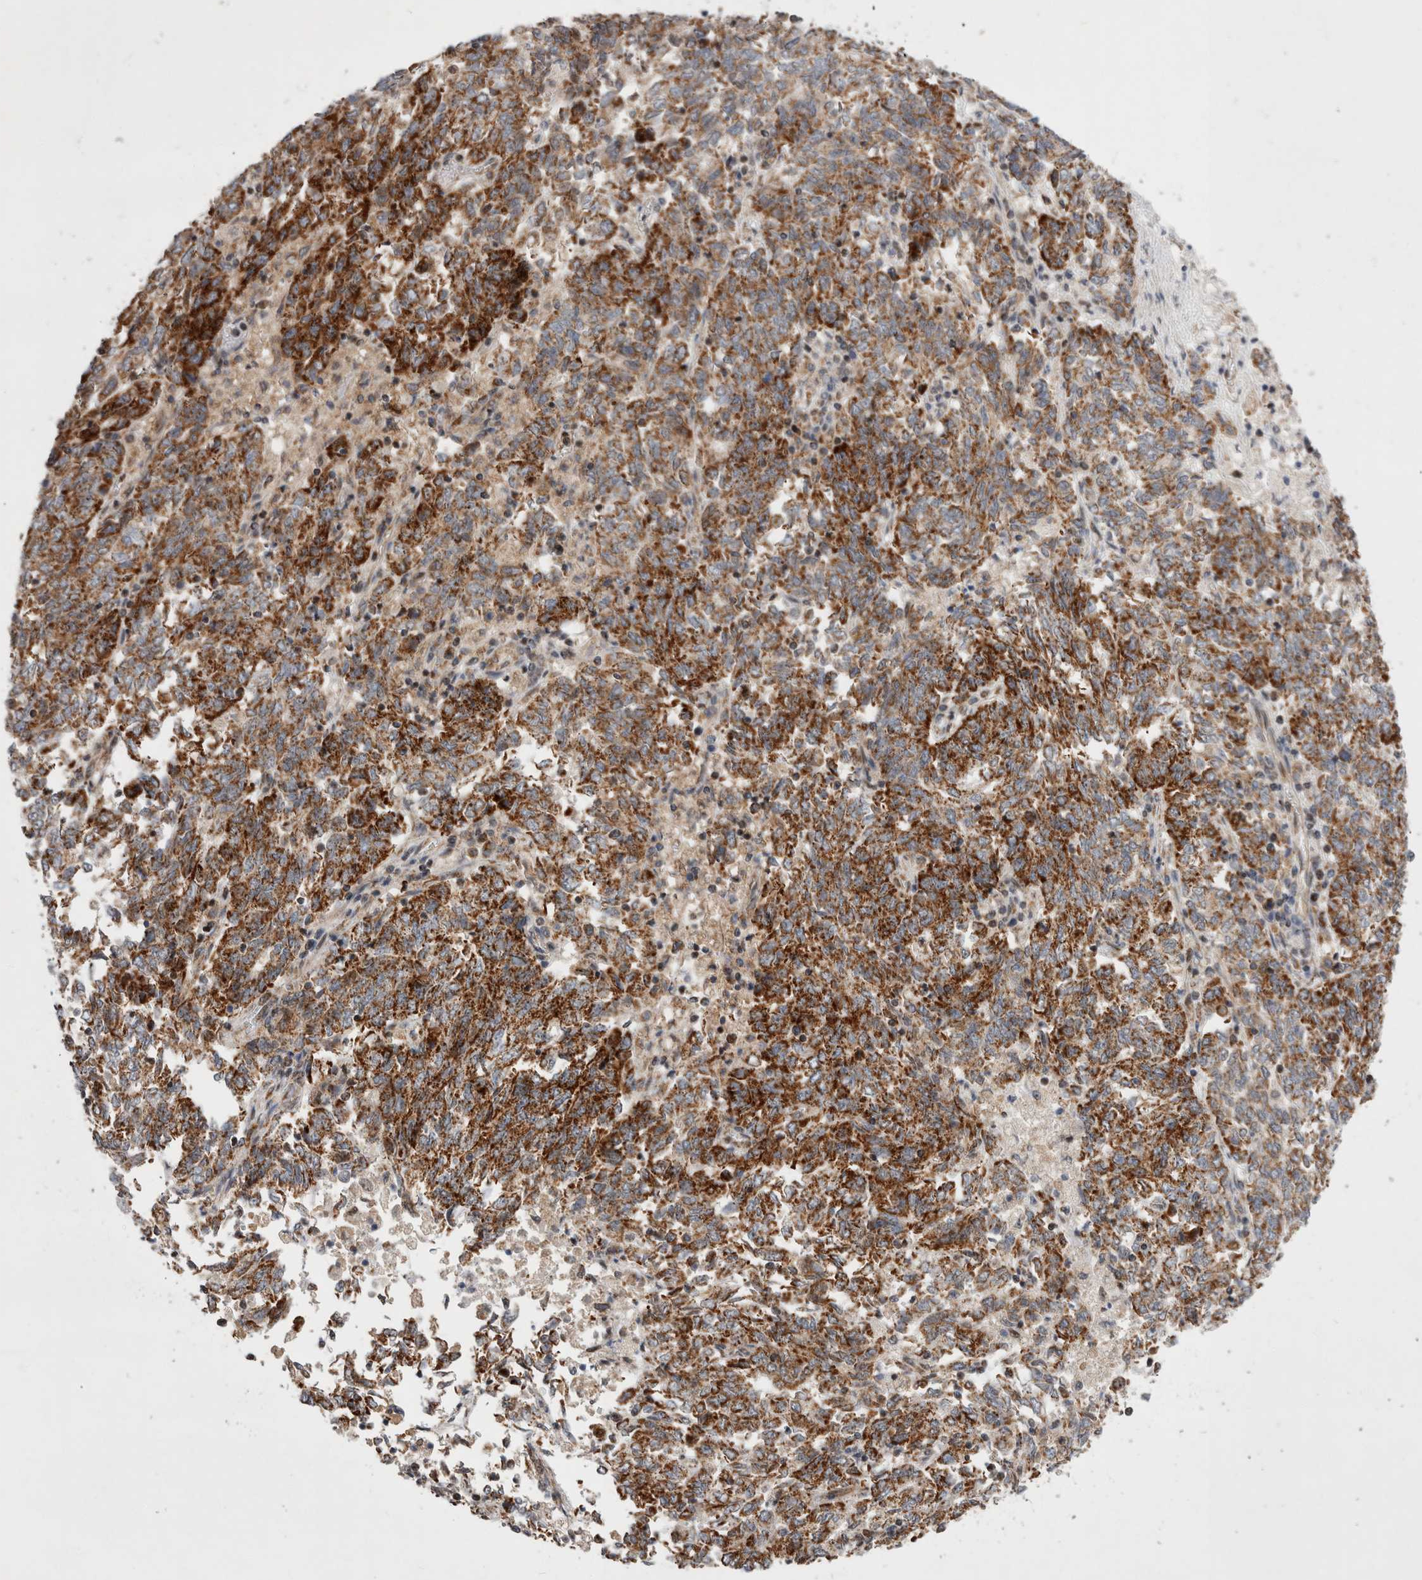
{"staining": {"intensity": "strong", "quantity": ">75%", "location": "cytoplasmic/membranous"}, "tissue": "endometrial cancer", "cell_type": "Tumor cells", "image_type": "cancer", "snomed": [{"axis": "morphology", "description": "Adenocarcinoma, NOS"}, {"axis": "topography", "description": "Endometrium"}], "caption": "Immunohistochemistry (IHC) histopathology image of adenocarcinoma (endometrial) stained for a protein (brown), which demonstrates high levels of strong cytoplasmic/membranous staining in approximately >75% of tumor cells.", "gene": "MRPL37", "patient": {"sex": "female", "age": 80}}